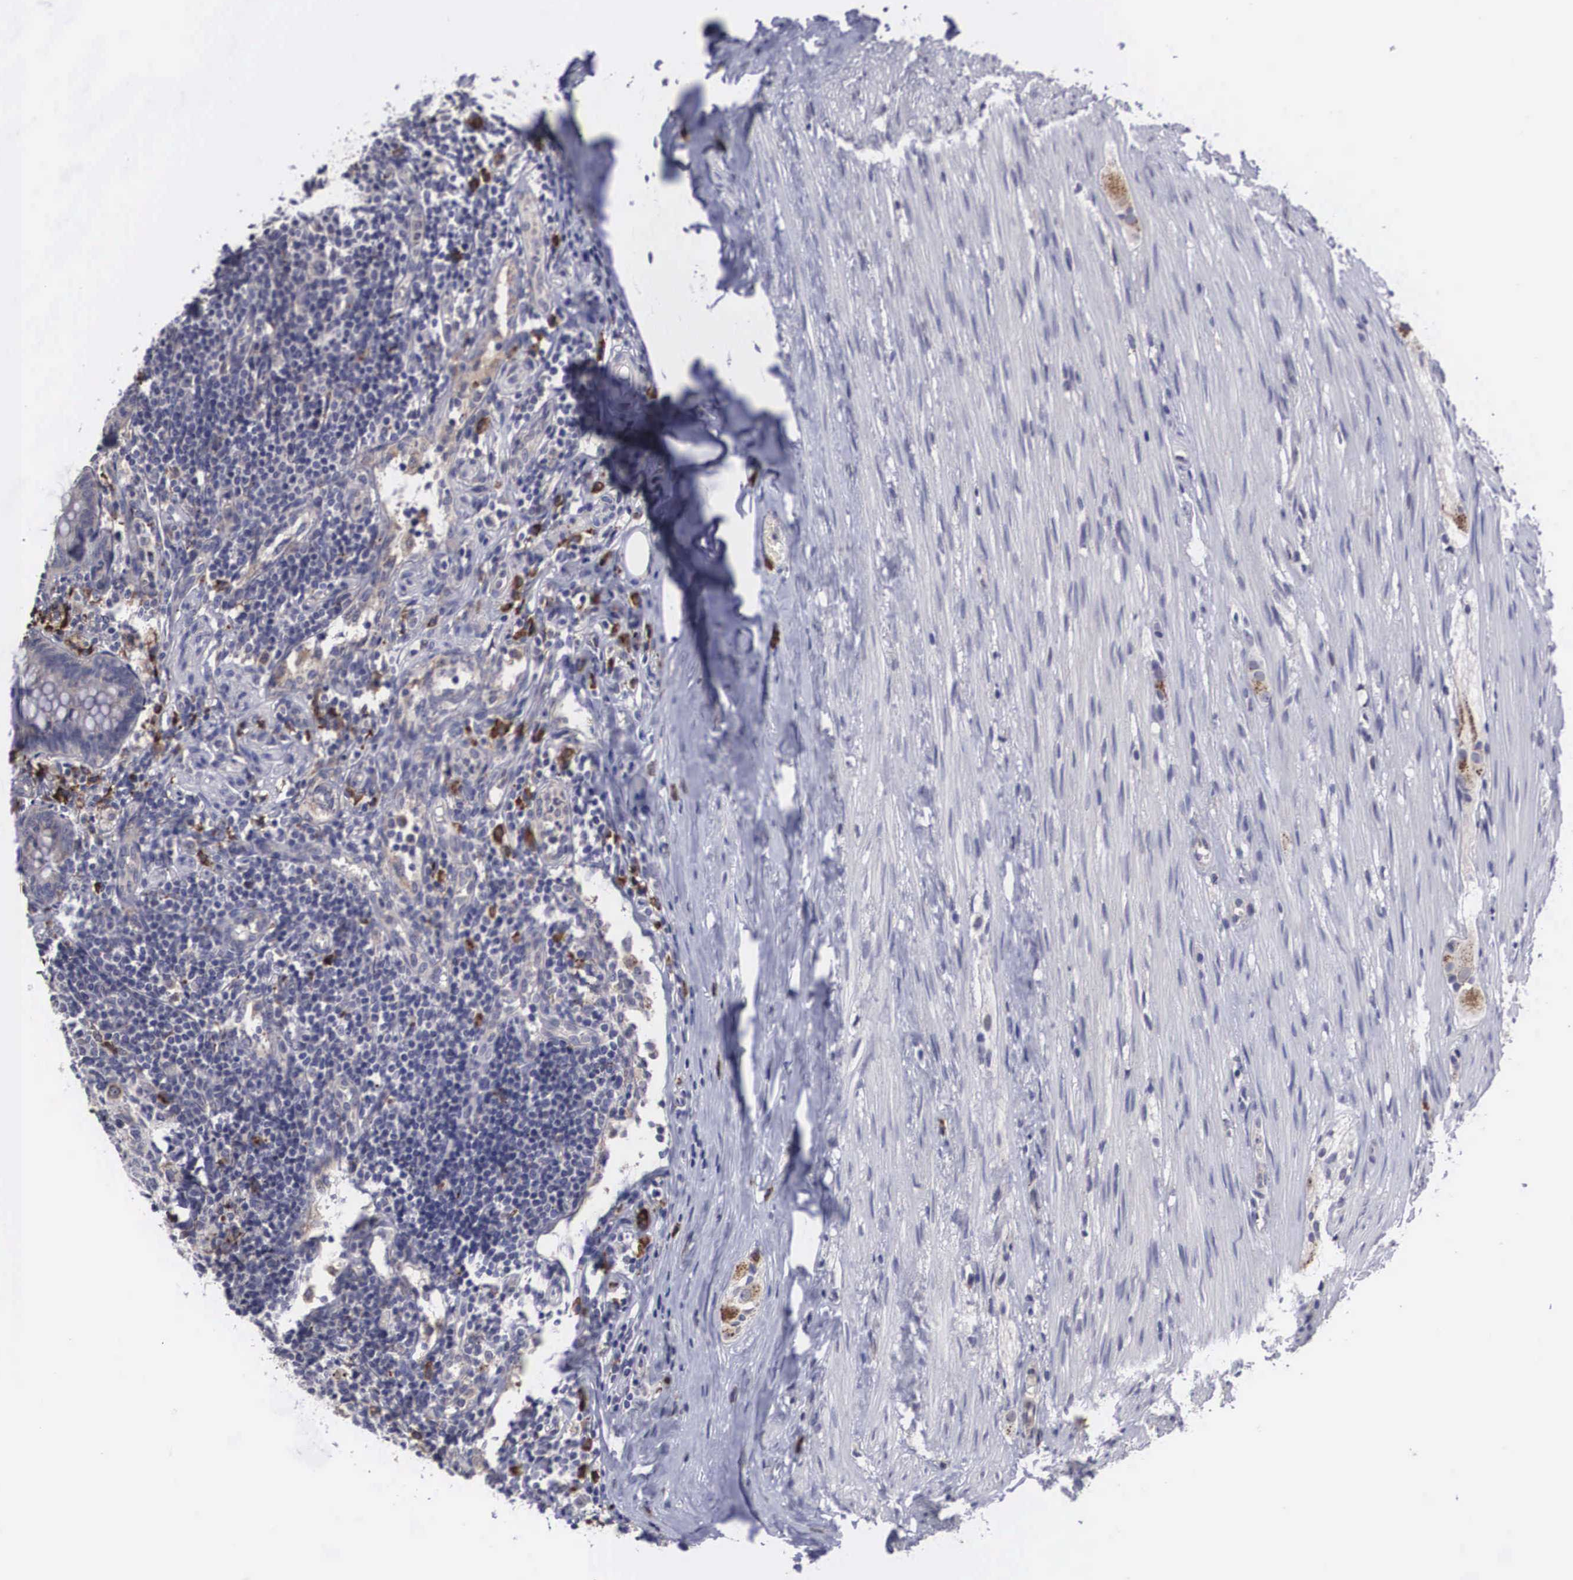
{"staining": {"intensity": "weak", "quantity": "25%-75%", "location": "cytoplasmic/membranous"}, "tissue": "appendix", "cell_type": "Glandular cells", "image_type": "normal", "snomed": [{"axis": "morphology", "description": "Normal tissue, NOS"}, {"axis": "topography", "description": "Appendix"}], "caption": "DAB (3,3'-diaminobenzidine) immunohistochemical staining of normal human appendix exhibits weak cytoplasmic/membranous protein staining in about 25%-75% of glandular cells. (DAB IHC, brown staining for protein, blue staining for nuclei).", "gene": "CRELD2", "patient": {"sex": "female", "age": 34}}